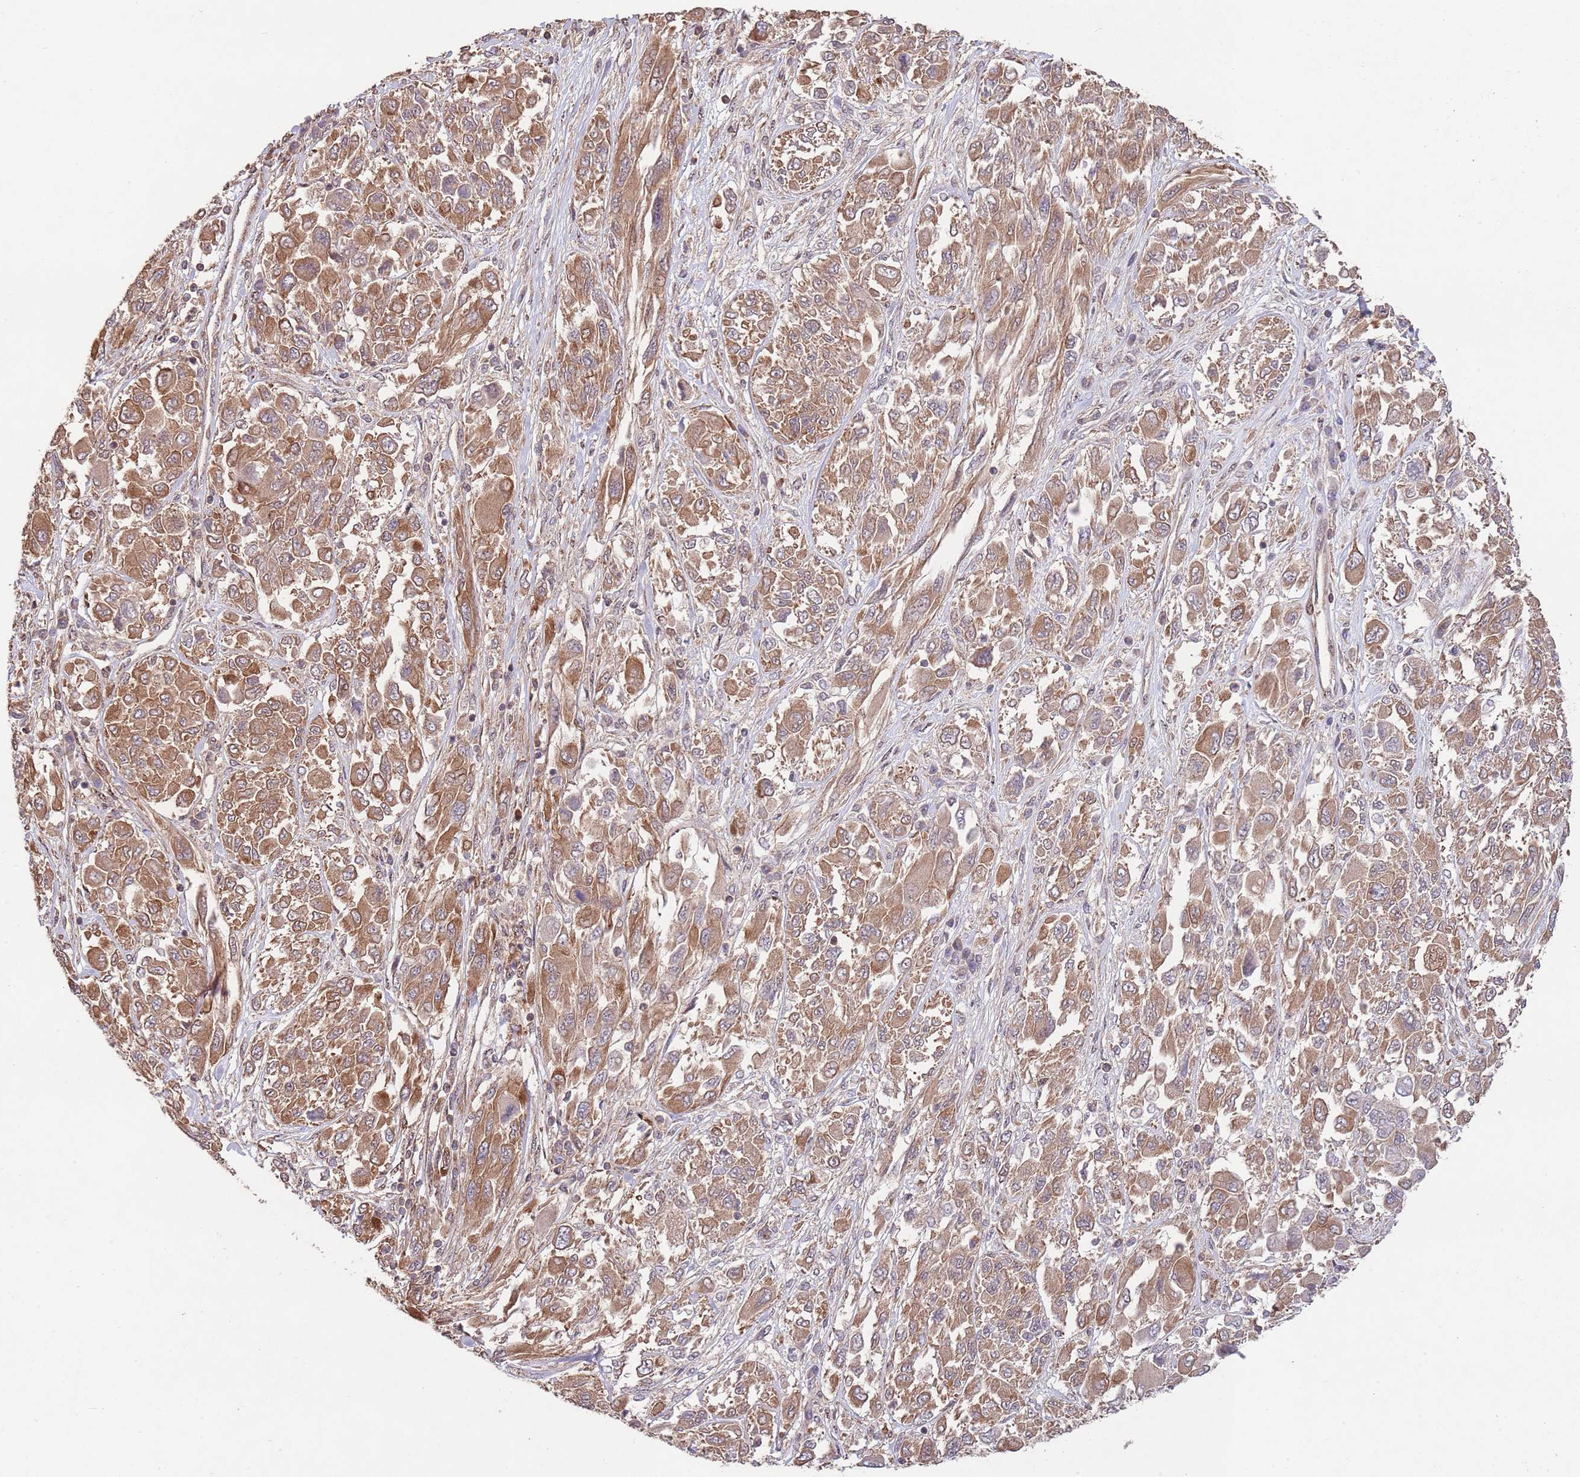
{"staining": {"intensity": "moderate", "quantity": ">75%", "location": "cytoplasmic/membranous"}, "tissue": "melanoma", "cell_type": "Tumor cells", "image_type": "cancer", "snomed": [{"axis": "morphology", "description": "Malignant melanoma, NOS"}, {"axis": "topography", "description": "Skin"}], "caption": "Melanoma stained for a protein (brown) shows moderate cytoplasmic/membranous positive positivity in approximately >75% of tumor cells.", "gene": "RNF19B", "patient": {"sex": "female", "age": 91}}